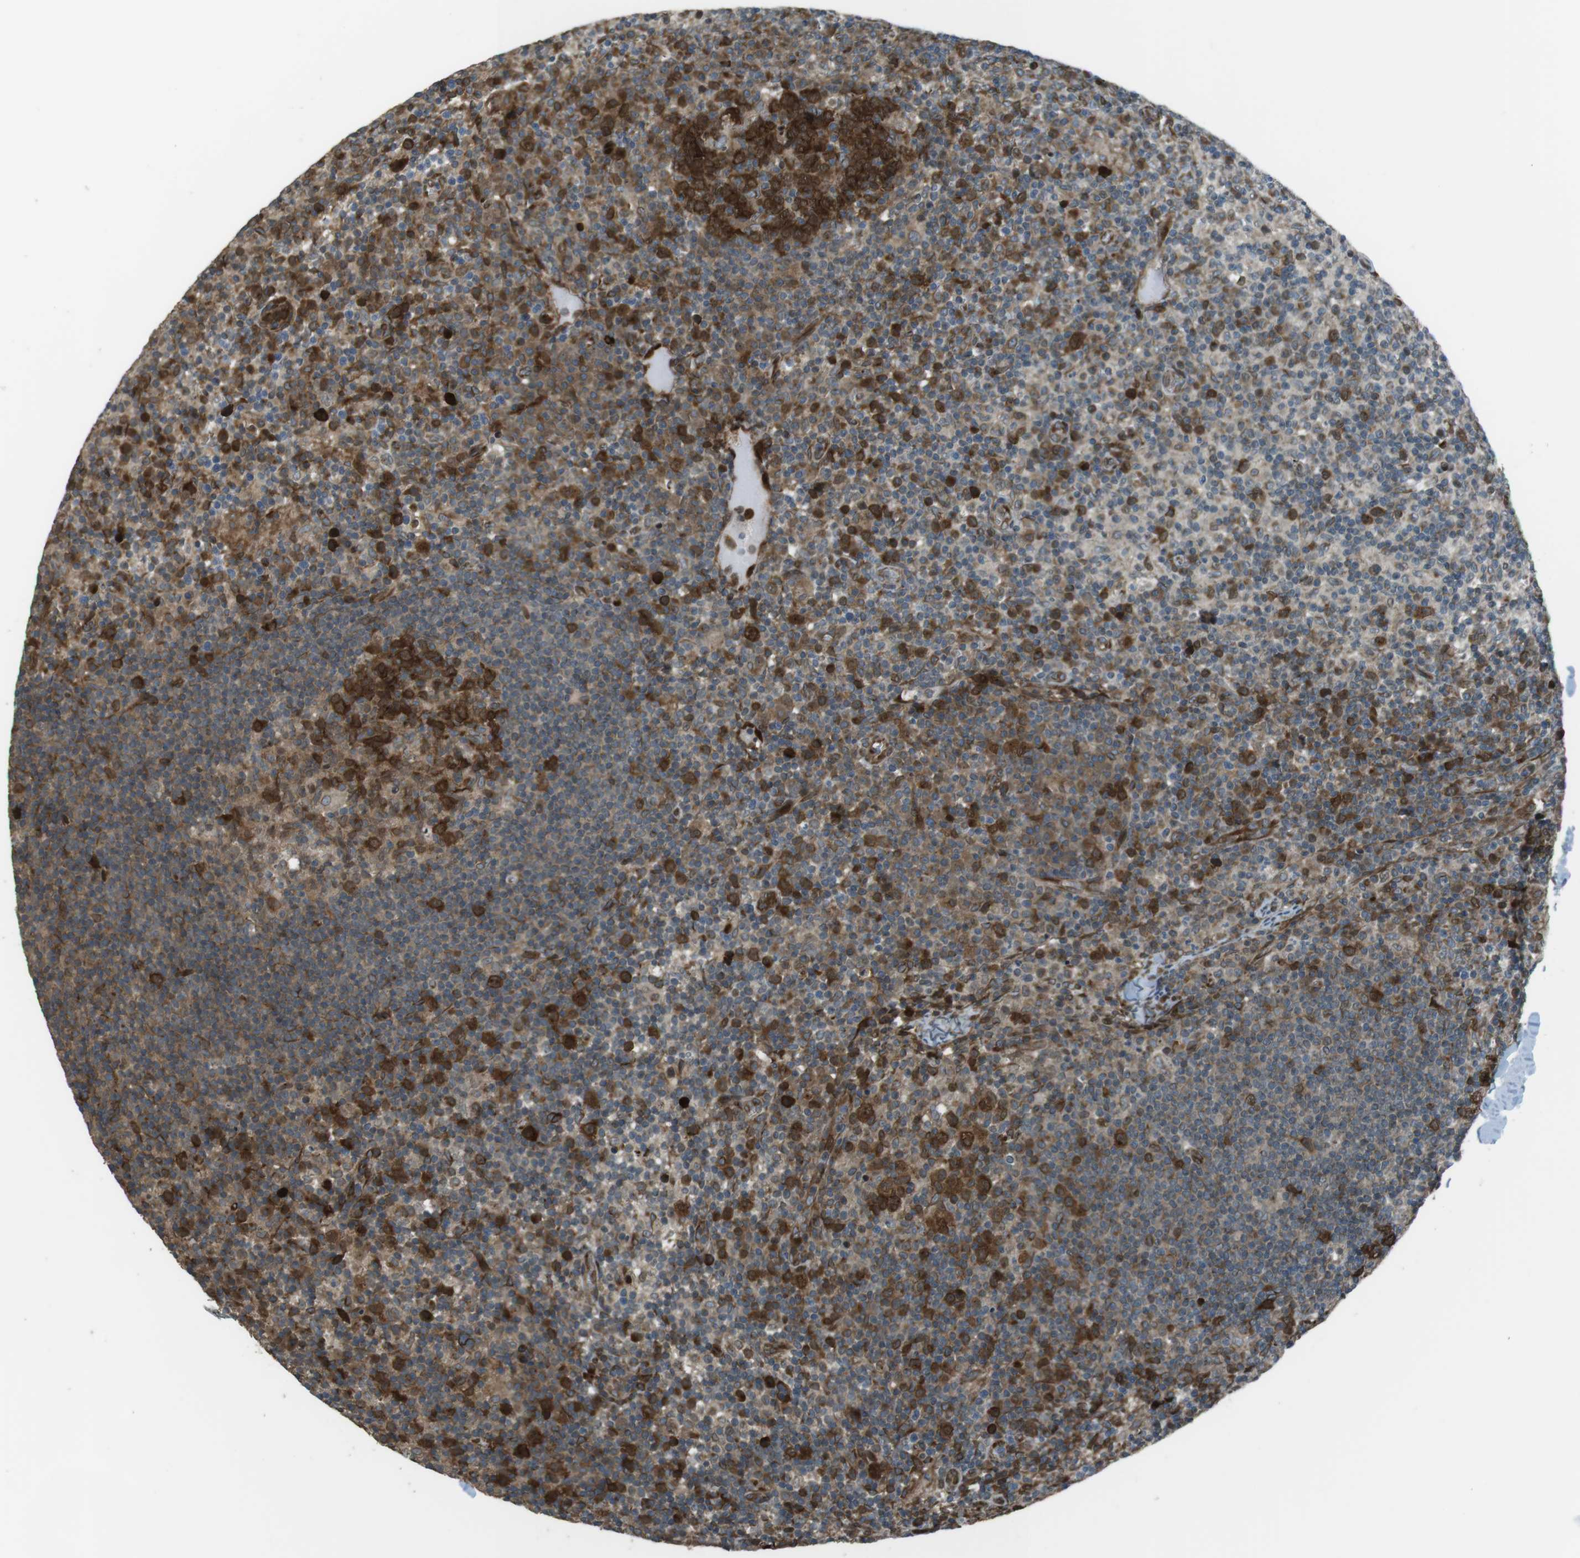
{"staining": {"intensity": "strong", "quantity": "25%-75%", "location": "cytoplasmic/membranous"}, "tissue": "lymph node", "cell_type": "Germinal center cells", "image_type": "normal", "snomed": [{"axis": "morphology", "description": "Normal tissue, NOS"}, {"axis": "morphology", "description": "Inflammation, NOS"}, {"axis": "topography", "description": "Lymph node"}], "caption": "Germinal center cells show strong cytoplasmic/membranous positivity in approximately 25%-75% of cells in benign lymph node.", "gene": "ZNF330", "patient": {"sex": "male", "age": 55}}